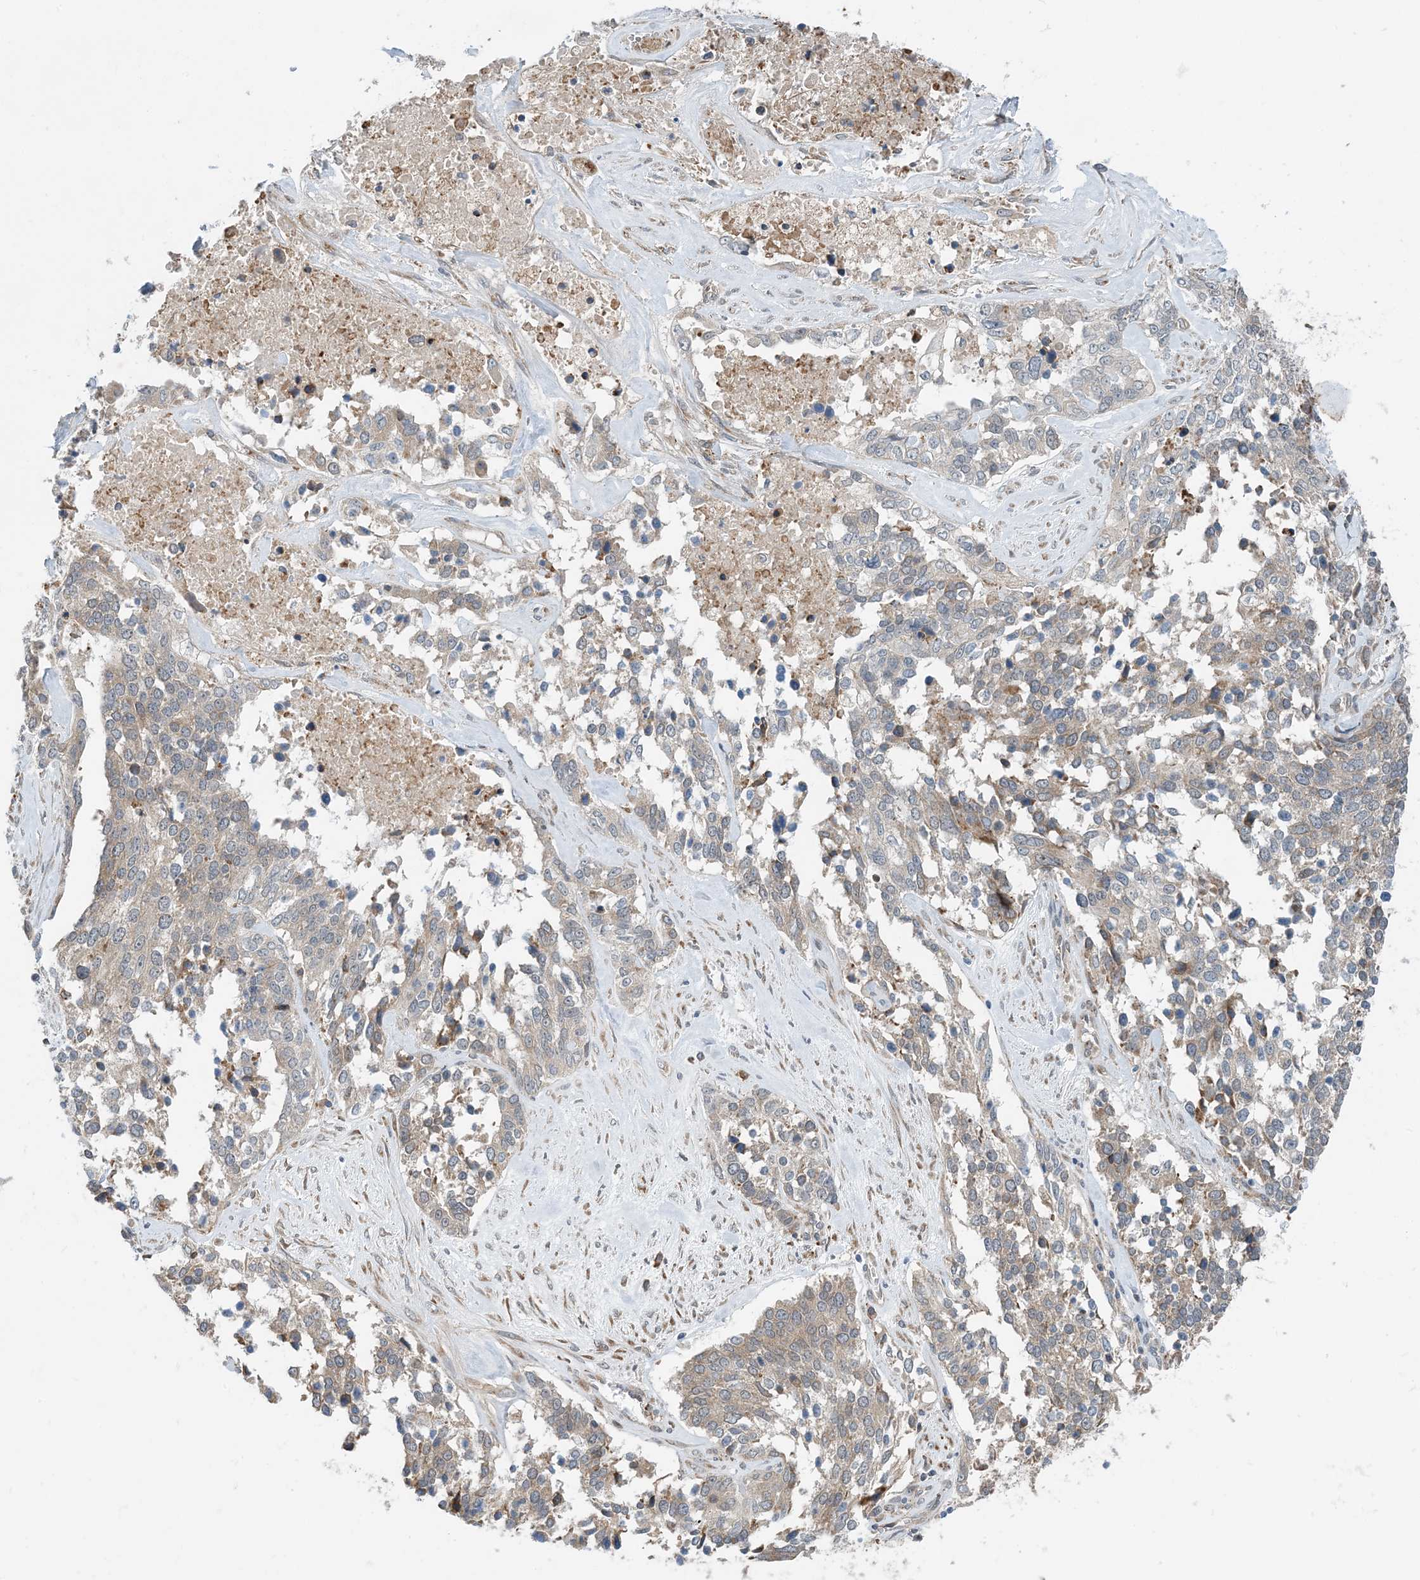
{"staining": {"intensity": "weak", "quantity": "25%-75%", "location": "cytoplasmic/membranous"}, "tissue": "ovarian cancer", "cell_type": "Tumor cells", "image_type": "cancer", "snomed": [{"axis": "morphology", "description": "Cystadenocarcinoma, serous, NOS"}, {"axis": "topography", "description": "Ovary"}], "caption": "Ovarian cancer stained with immunohistochemistry shows weak cytoplasmic/membranous positivity in approximately 25%-75% of tumor cells.", "gene": "PHOSPHO2", "patient": {"sex": "female", "age": 44}}